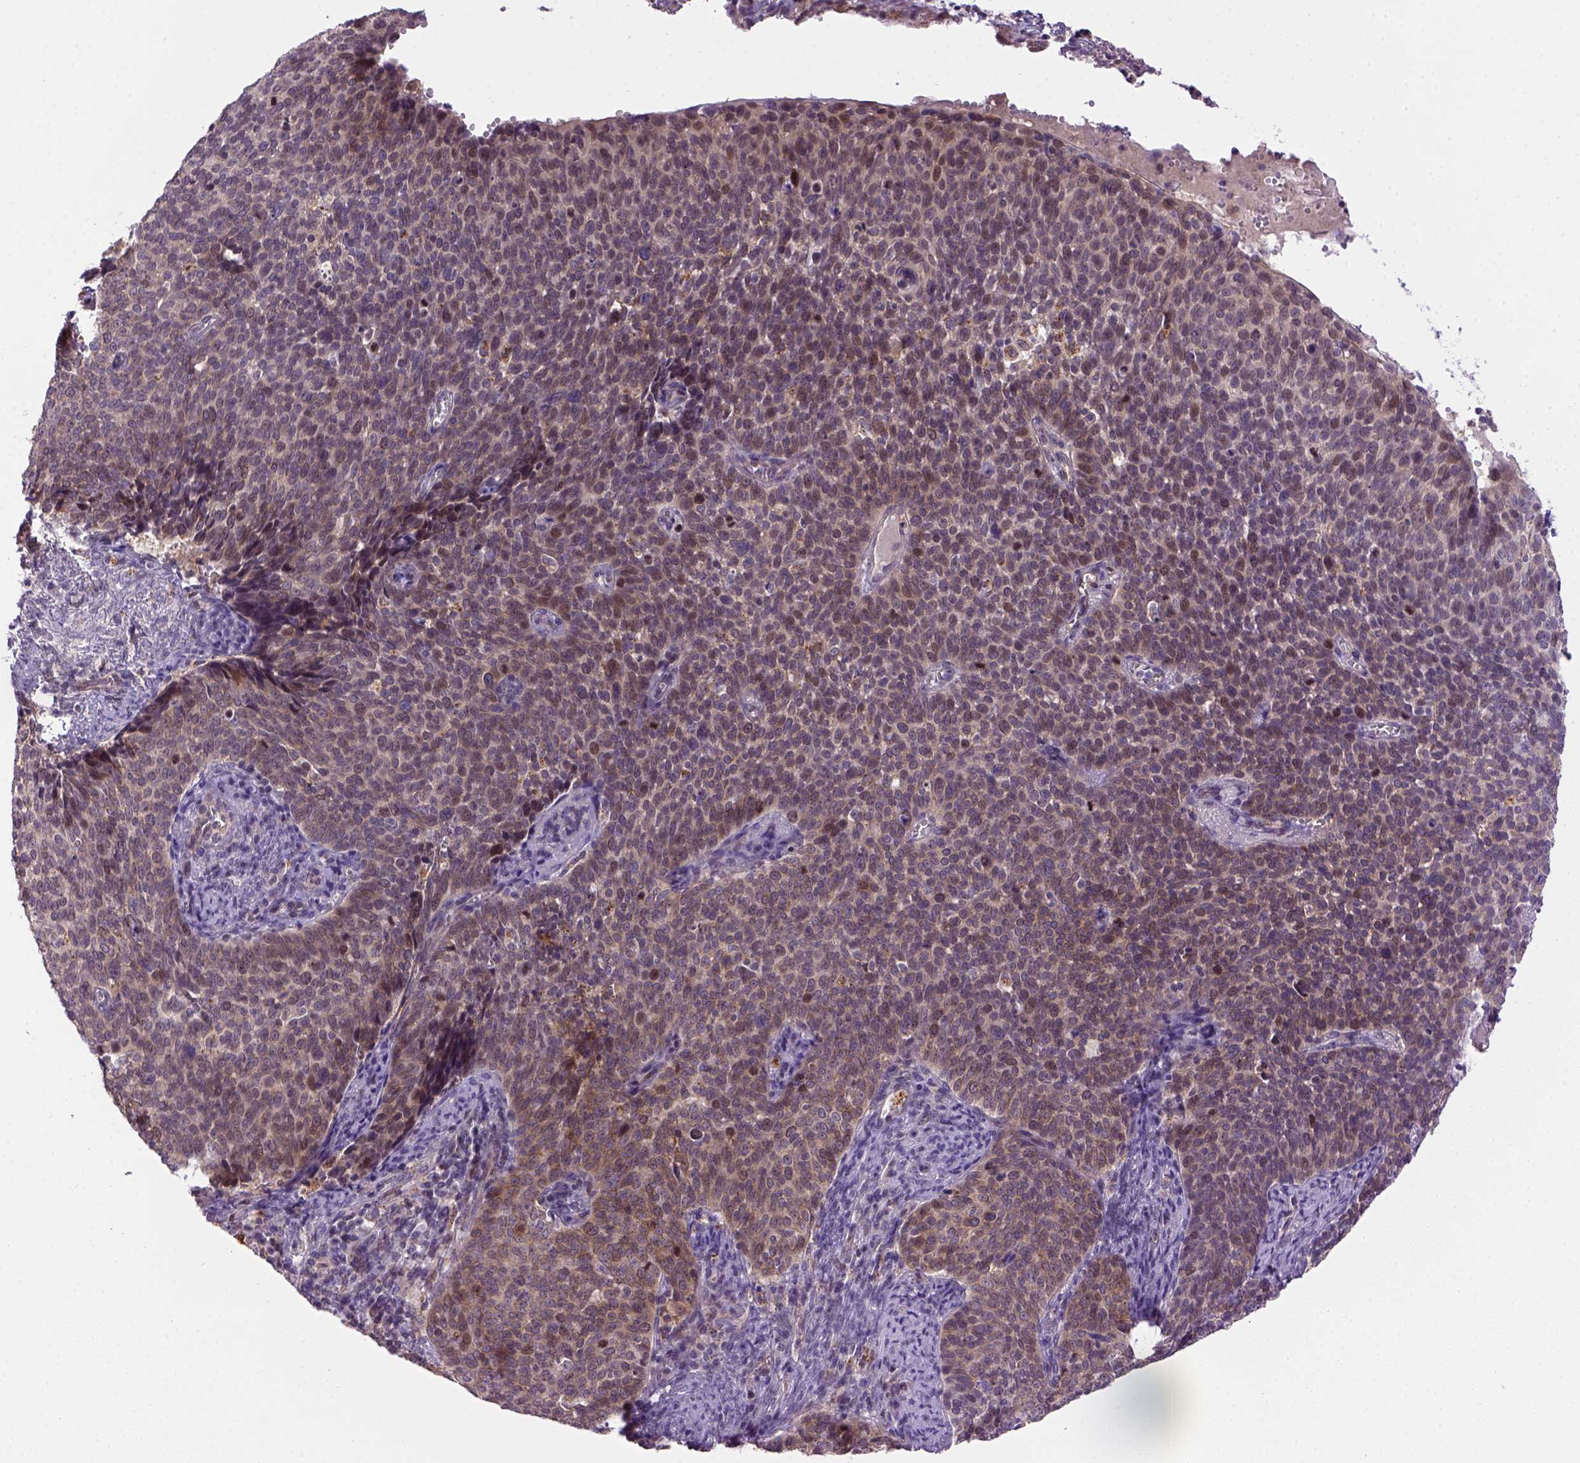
{"staining": {"intensity": "weak", "quantity": ">75%", "location": "cytoplasmic/membranous,nuclear"}, "tissue": "cervical cancer", "cell_type": "Tumor cells", "image_type": "cancer", "snomed": [{"axis": "morphology", "description": "Normal tissue, NOS"}, {"axis": "morphology", "description": "Squamous cell carcinoma, NOS"}, {"axis": "topography", "description": "Cervix"}], "caption": "DAB immunohistochemical staining of squamous cell carcinoma (cervical) reveals weak cytoplasmic/membranous and nuclear protein staining in approximately >75% of tumor cells.", "gene": "KAZN", "patient": {"sex": "female", "age": 39}}